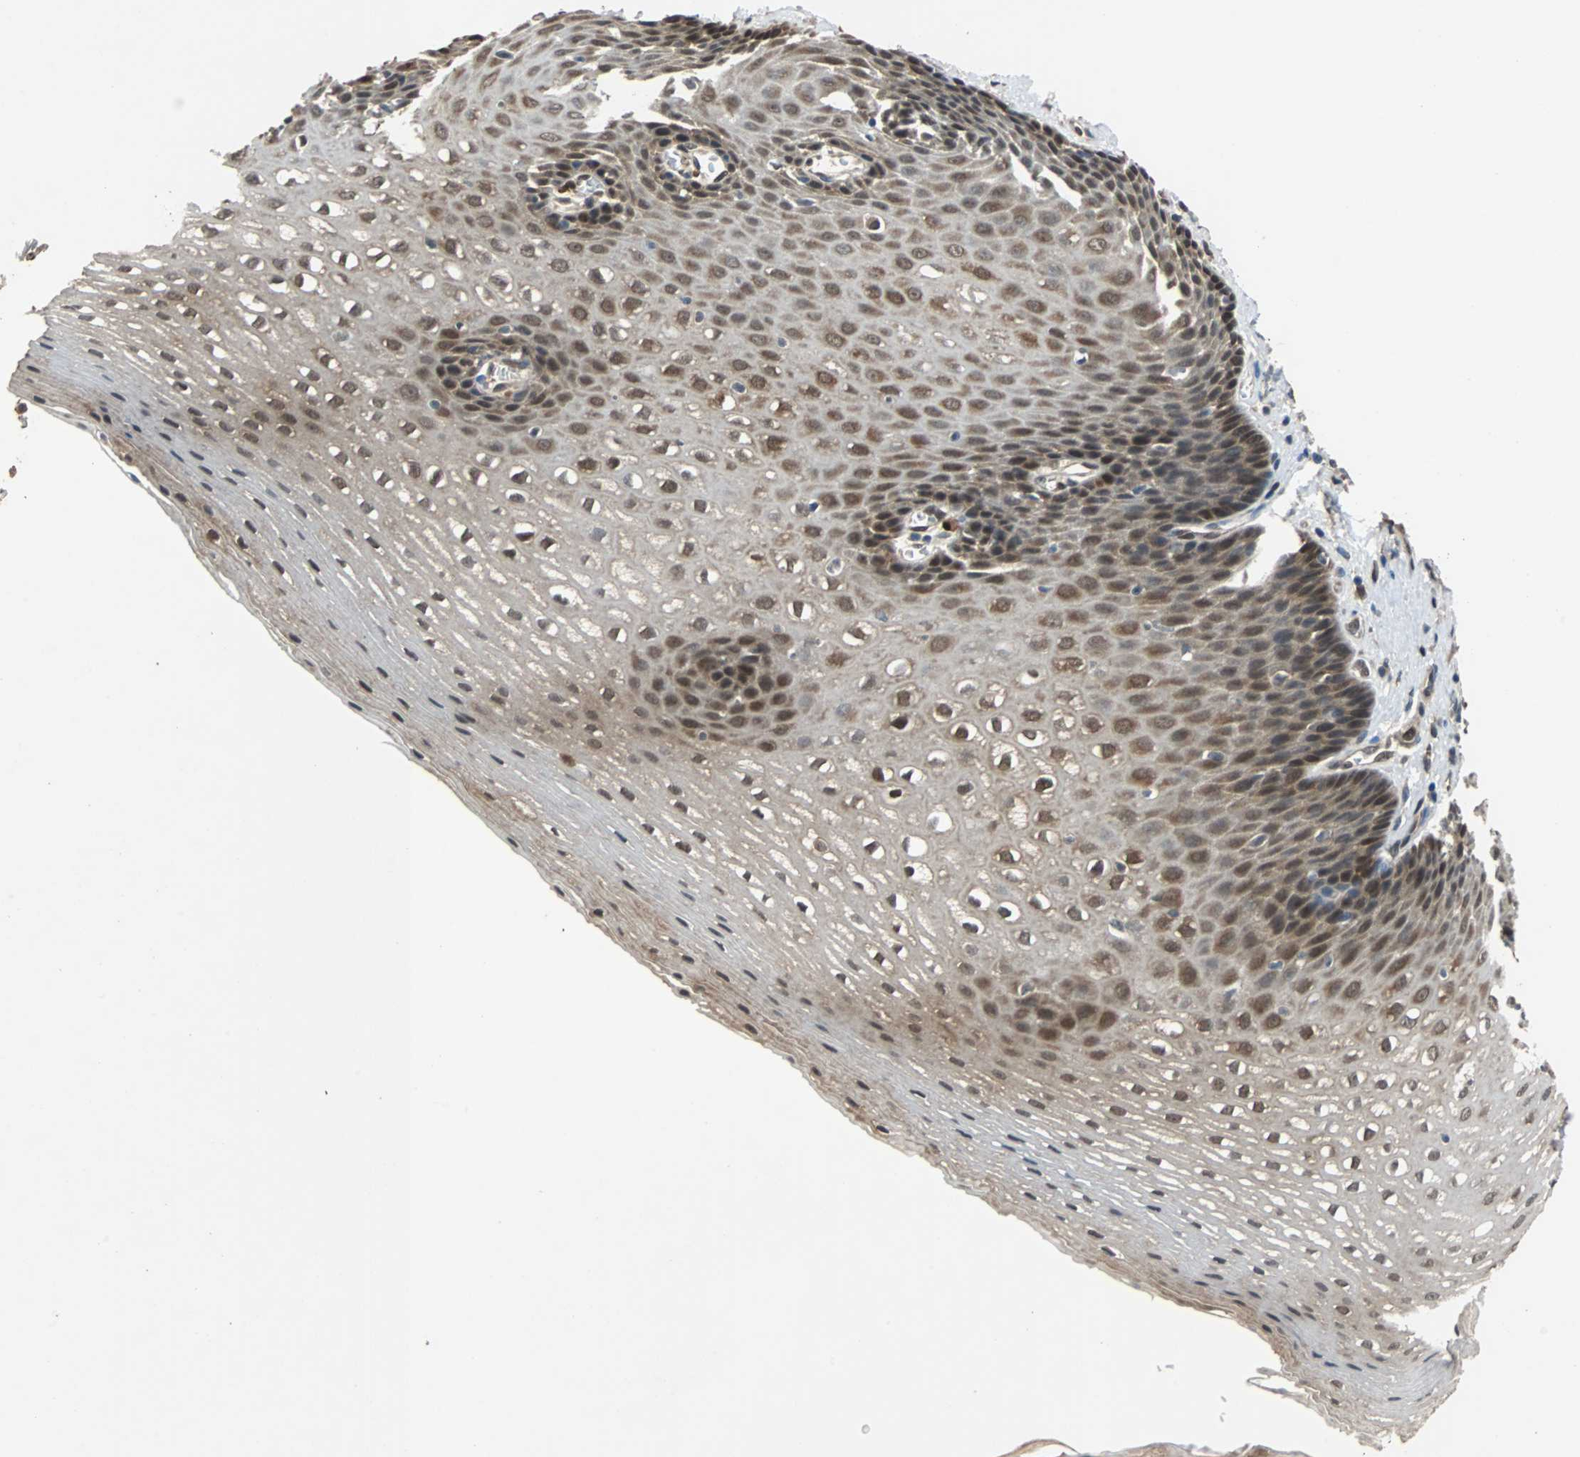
{"staining": {"intensity": "moderate", "quantity": "<25%", "location": "nuclear"}, "tissue": "esophagus", "cell_type": "Squamous epithelial cells", "image_type": "normal", "snomed": [{"axis": "morphology", "description": "Normal tissue, NOS"}, {"axis": "topography", "description": "Esophagus"}], "caption": "An image showing moderate nuclear expression in about <25% of squamous epithelial cells in normal esophagus, as visualized by brown immunohistochemical staining.", "gene": "PRDX6", "patient": {"sex": "male", "age": 48}}